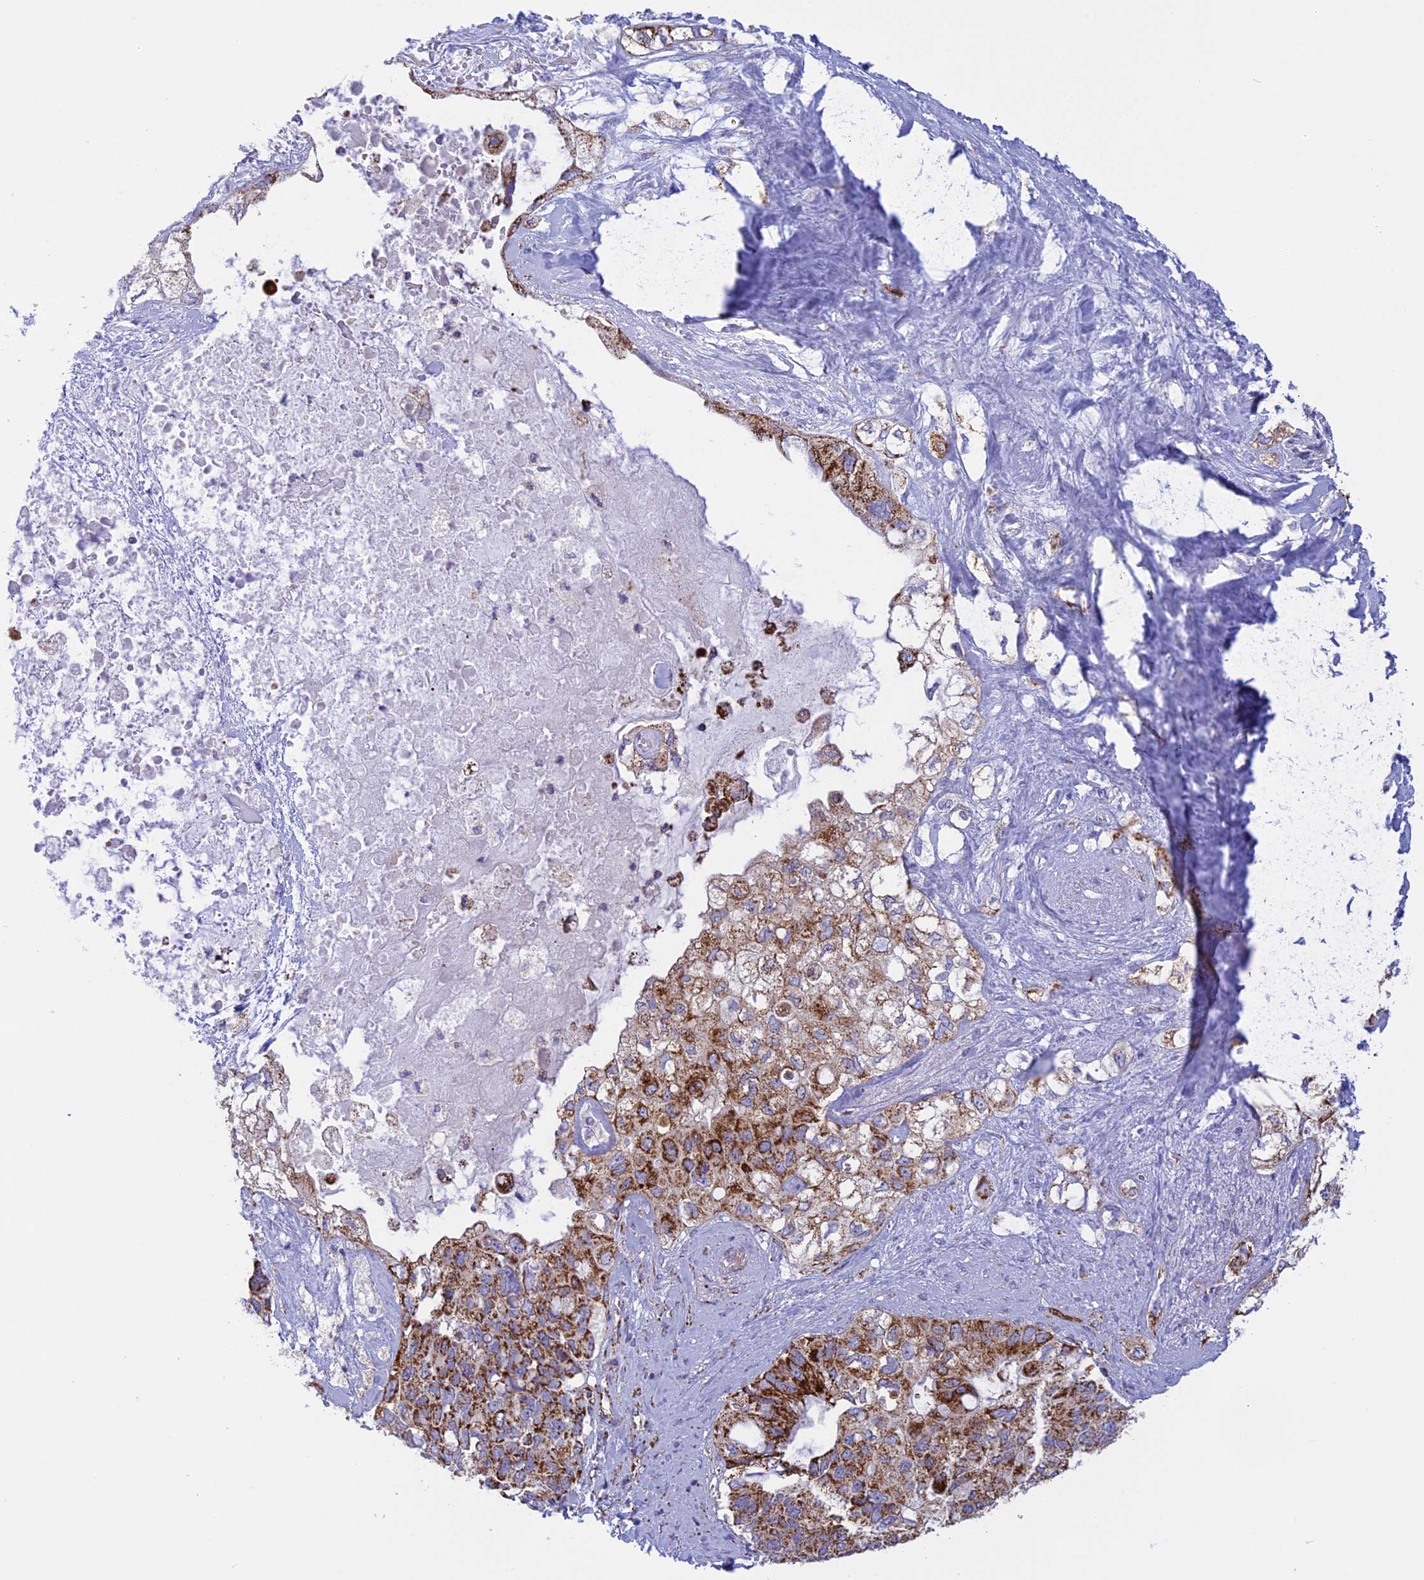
{"staining": {"intensity": "strong", "quantity": ">75%", "location": "cytoplasmic/membranous"}, "tissue": "pancreatic cancer", "cell_type": "Tumor cells", "image_type": "cancer", "snomed": [{"axis": "morphology", "description": "Adenocarcinoma, NOS"}, {"axis": "topography", "description": "Pancreas"}], "caption": "Immunohistochemistry (IHC) image of human pancreatic adenocarcinoma stained for a protein (brown), which exhibits high levels of strong cytoplasmic/membranous positivity in approximately >75% of tumor cells.", "gene": "ISOC2", "patient": {"sex": "female", "age": 56}}